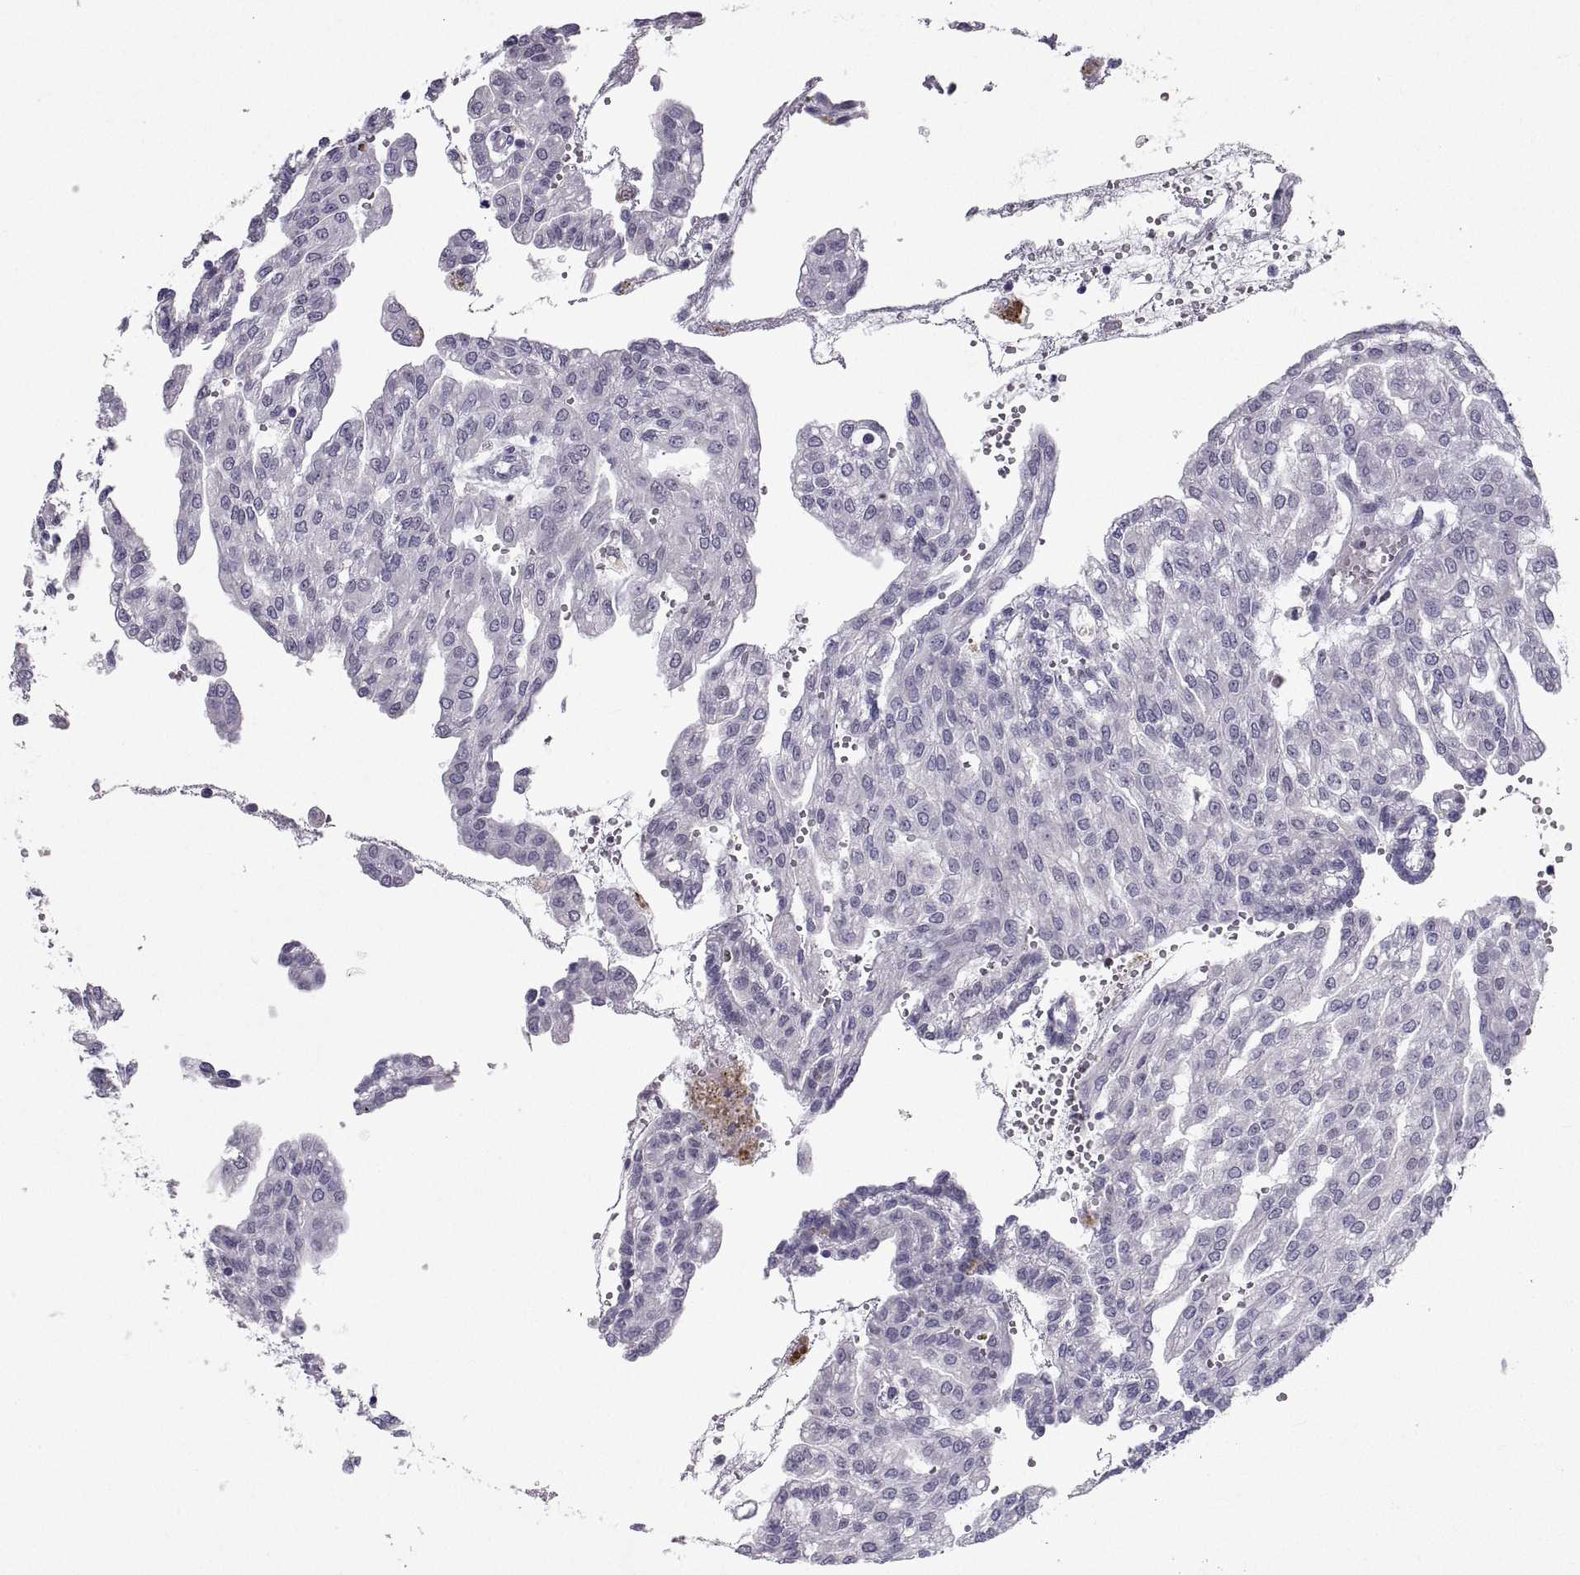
{"staining": {"intensity": "negative", "quantity": "none", "location": "none"}, "tissue": "renal cancer", "cell_type": "Tumor cells", "image_type": "cancer", "snomed": [{"axis": "morphology", "description": "Adenocarcinoma, NOS"}, {"axis": "topography", "description": "Kidney"}], "caption": "This is an immunohistochemistry (IHC) image of human renal adenocarcinoma. There is no expression in tumor cells.", "gene": "SOX21", "patient": {"sex": "male", "age": 63}}